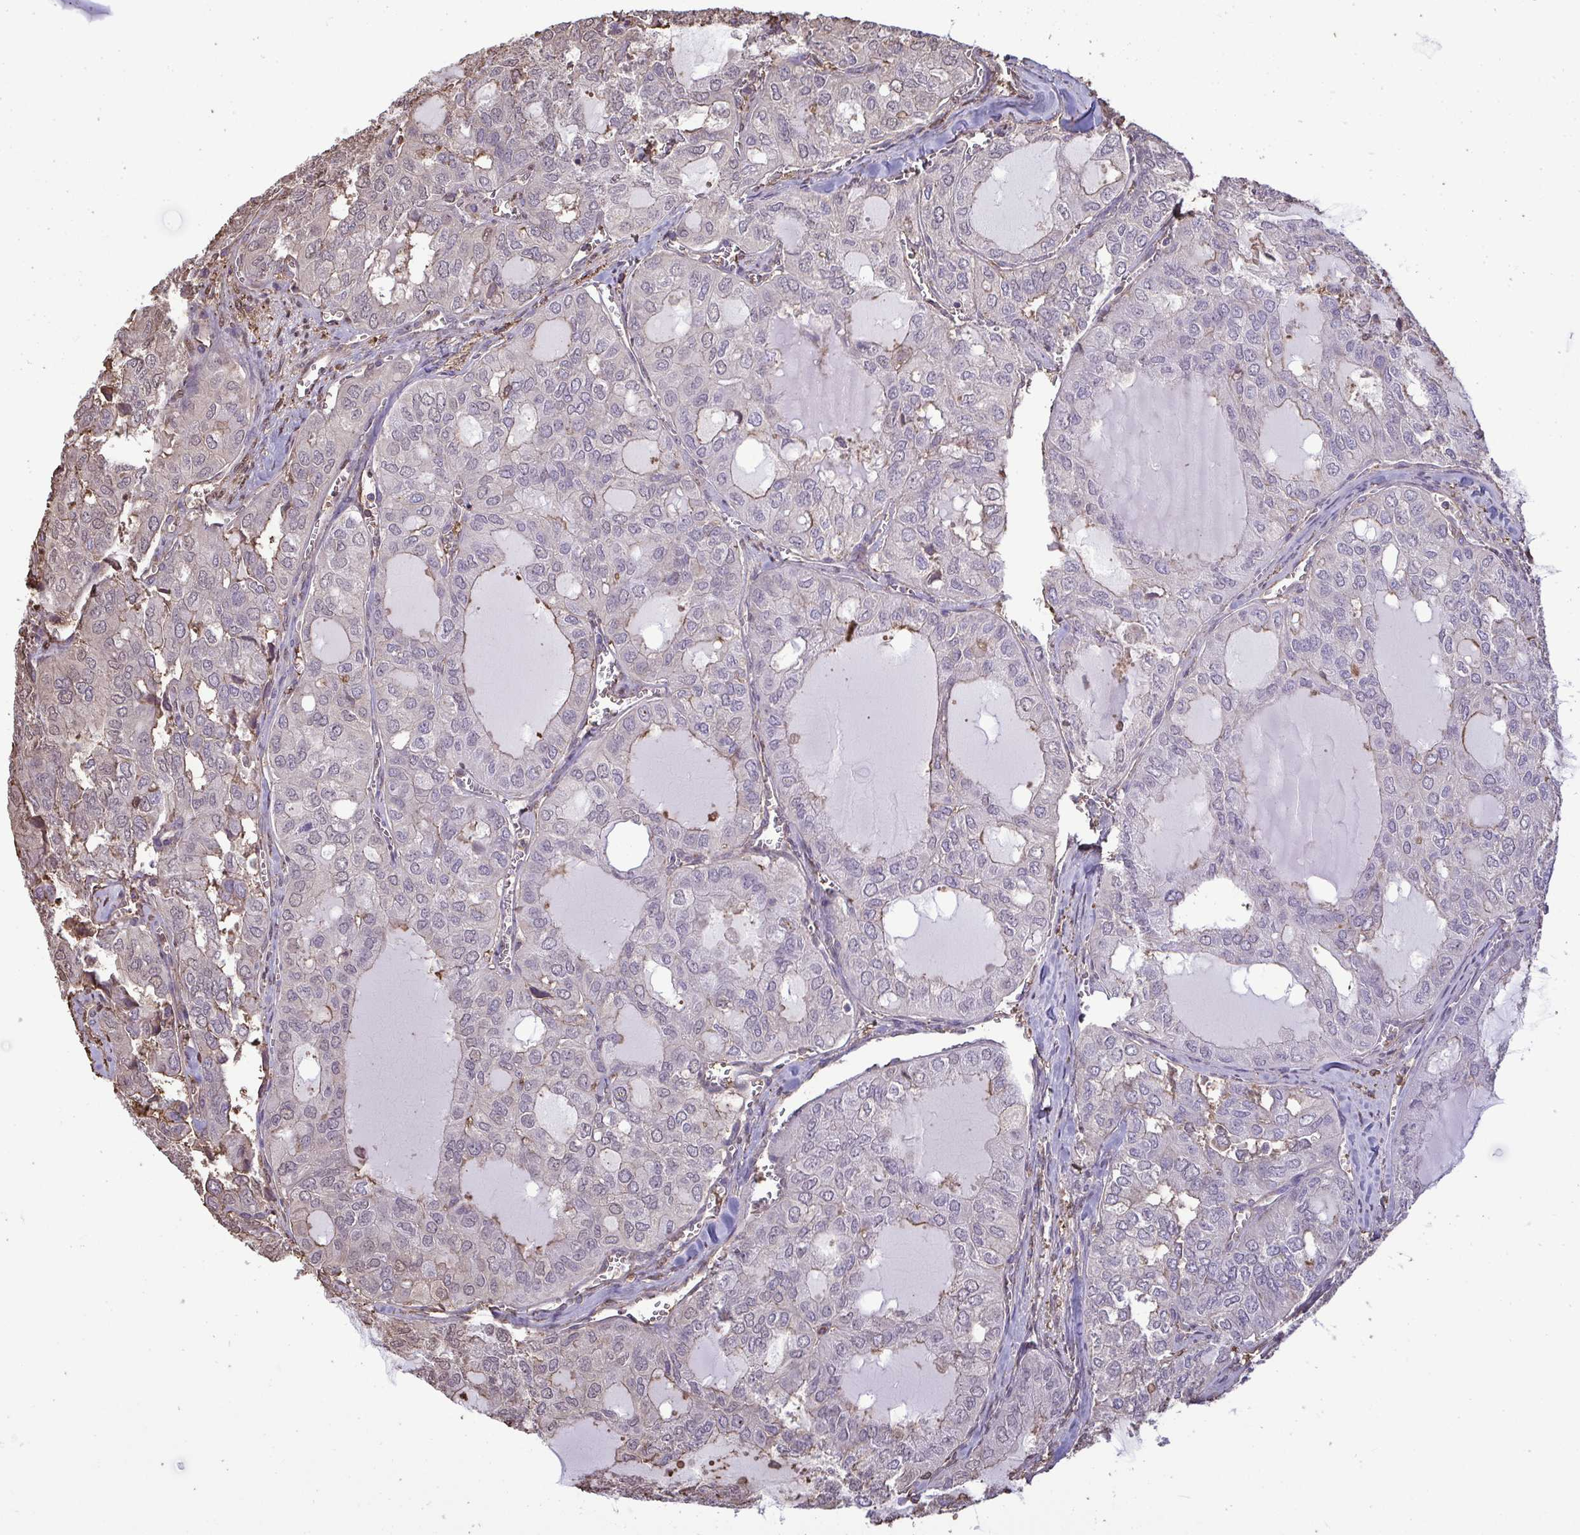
{"staining": {"intensity": "negative", "quantity": "none", "location": "none"}, "tissue": "thyroid cancer", "cell_type": "Tumor cells", "image_type": "cancer", "snomed": [{"axis": "morphology", "description": "Follicular adenoma carcinoma, NOS"}, {"axis": "topography", "description": "Thyroid gland"}], "caption": "The micrograph reveals no staining of tumor cells in follicular adenoma carcinoma (thyroid).", "gene": "ANXA5", "patient": {"sex": "male", "age": 75}}